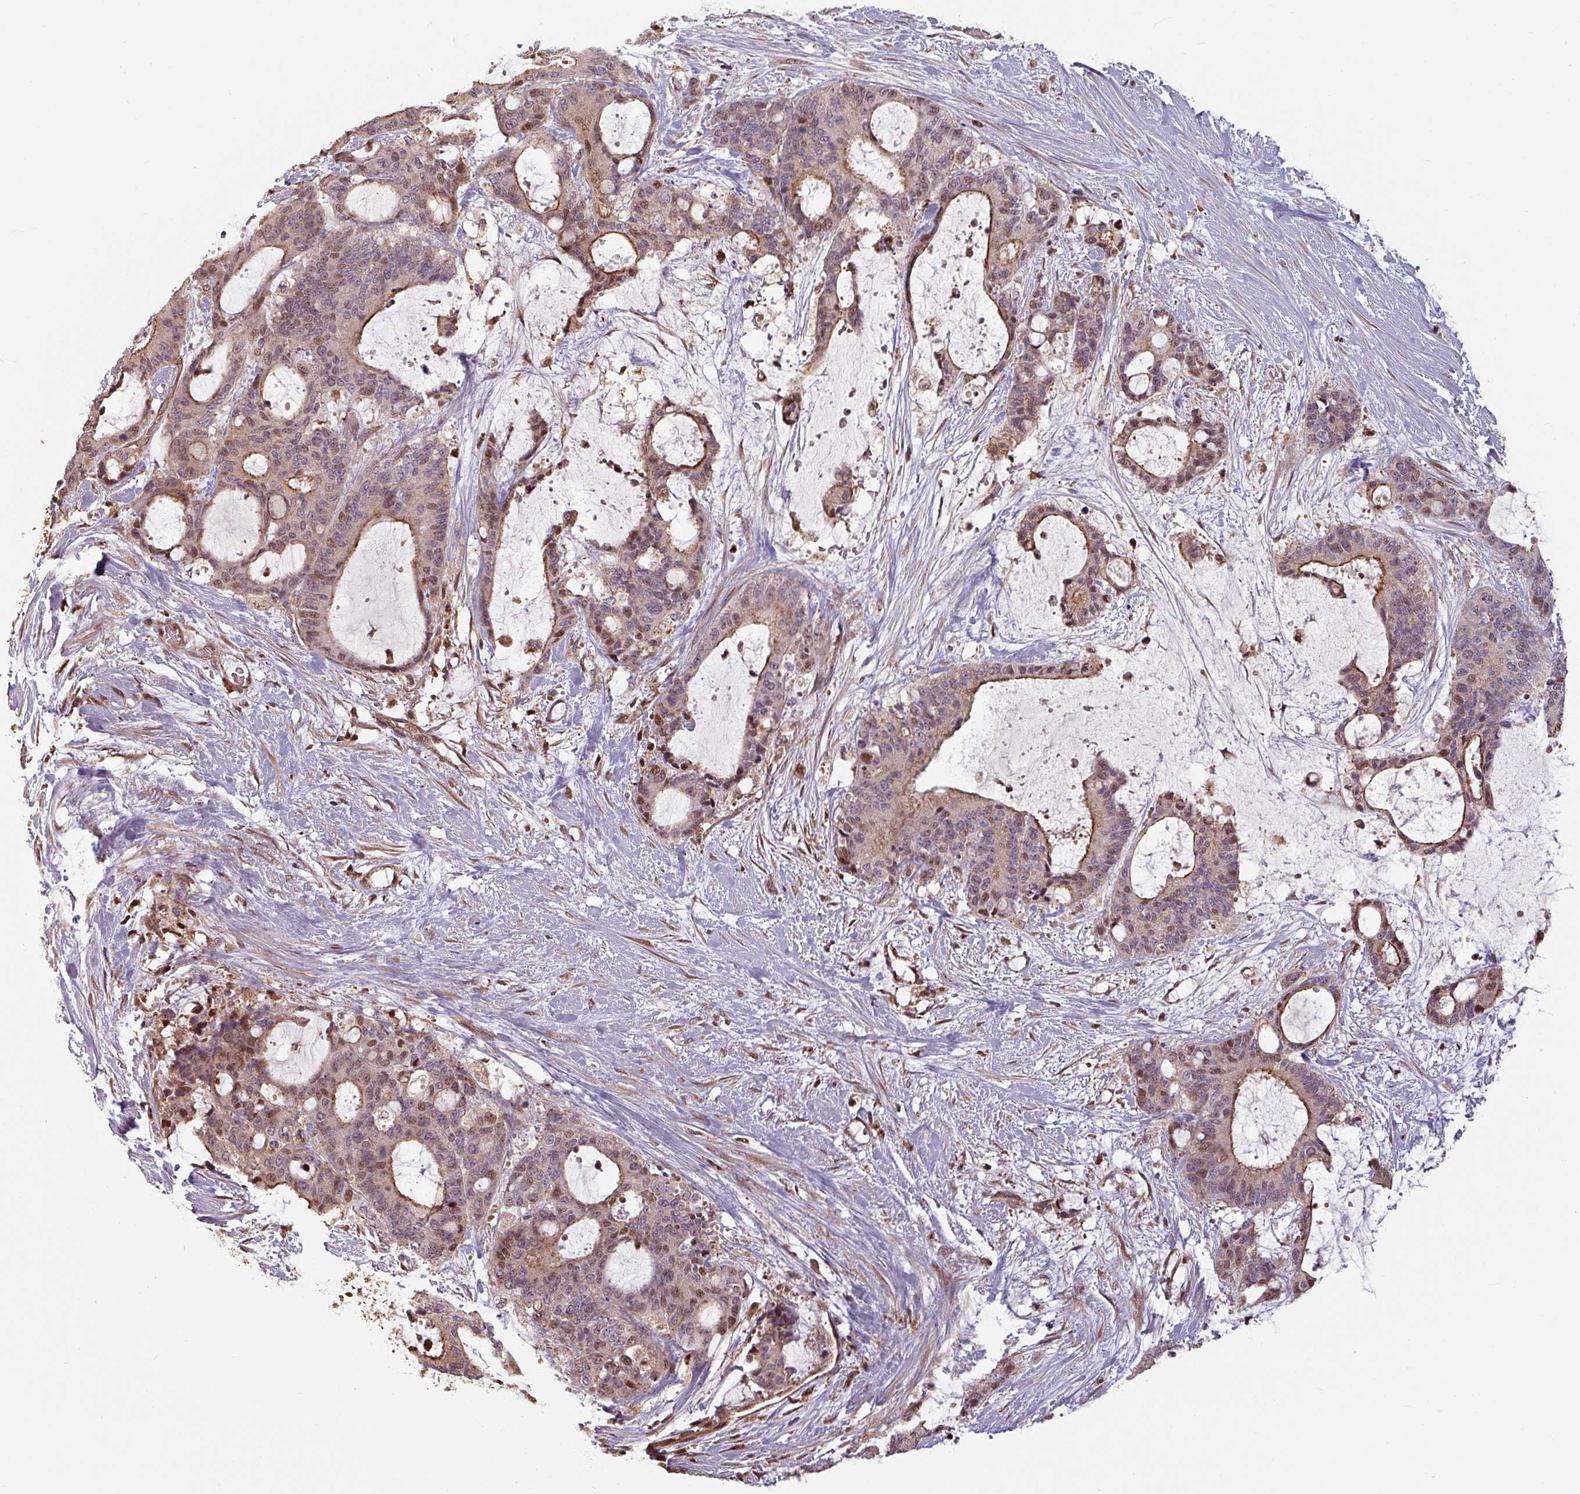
{"staining": {"intensity": "moderate", "quantity": "25%-75%", "location": "cytoplasmic/membranous,nuclear"}, "tissue": "liver cancer", "cell_type": "Tumor cells", "image_type": "cancer", "snomed": [{"axis": "morphology", "description": "Normal tissue, NOS"}, {"axis": "morphology", "description": "Cholangiocarcinoma"}, {"axis": "topography", "description": "Liver"}, {"axis": "topography", "description": "Peripheral nerve tissue"}], "caption": "Liver cancer (cholangiocarcinoma) stained for a protein reveals moderate cytoplasmic/membranous and nuclear positivity in tumor cells.", "gene": "EID1", "patient": {"sex": "female", "age": 73}}